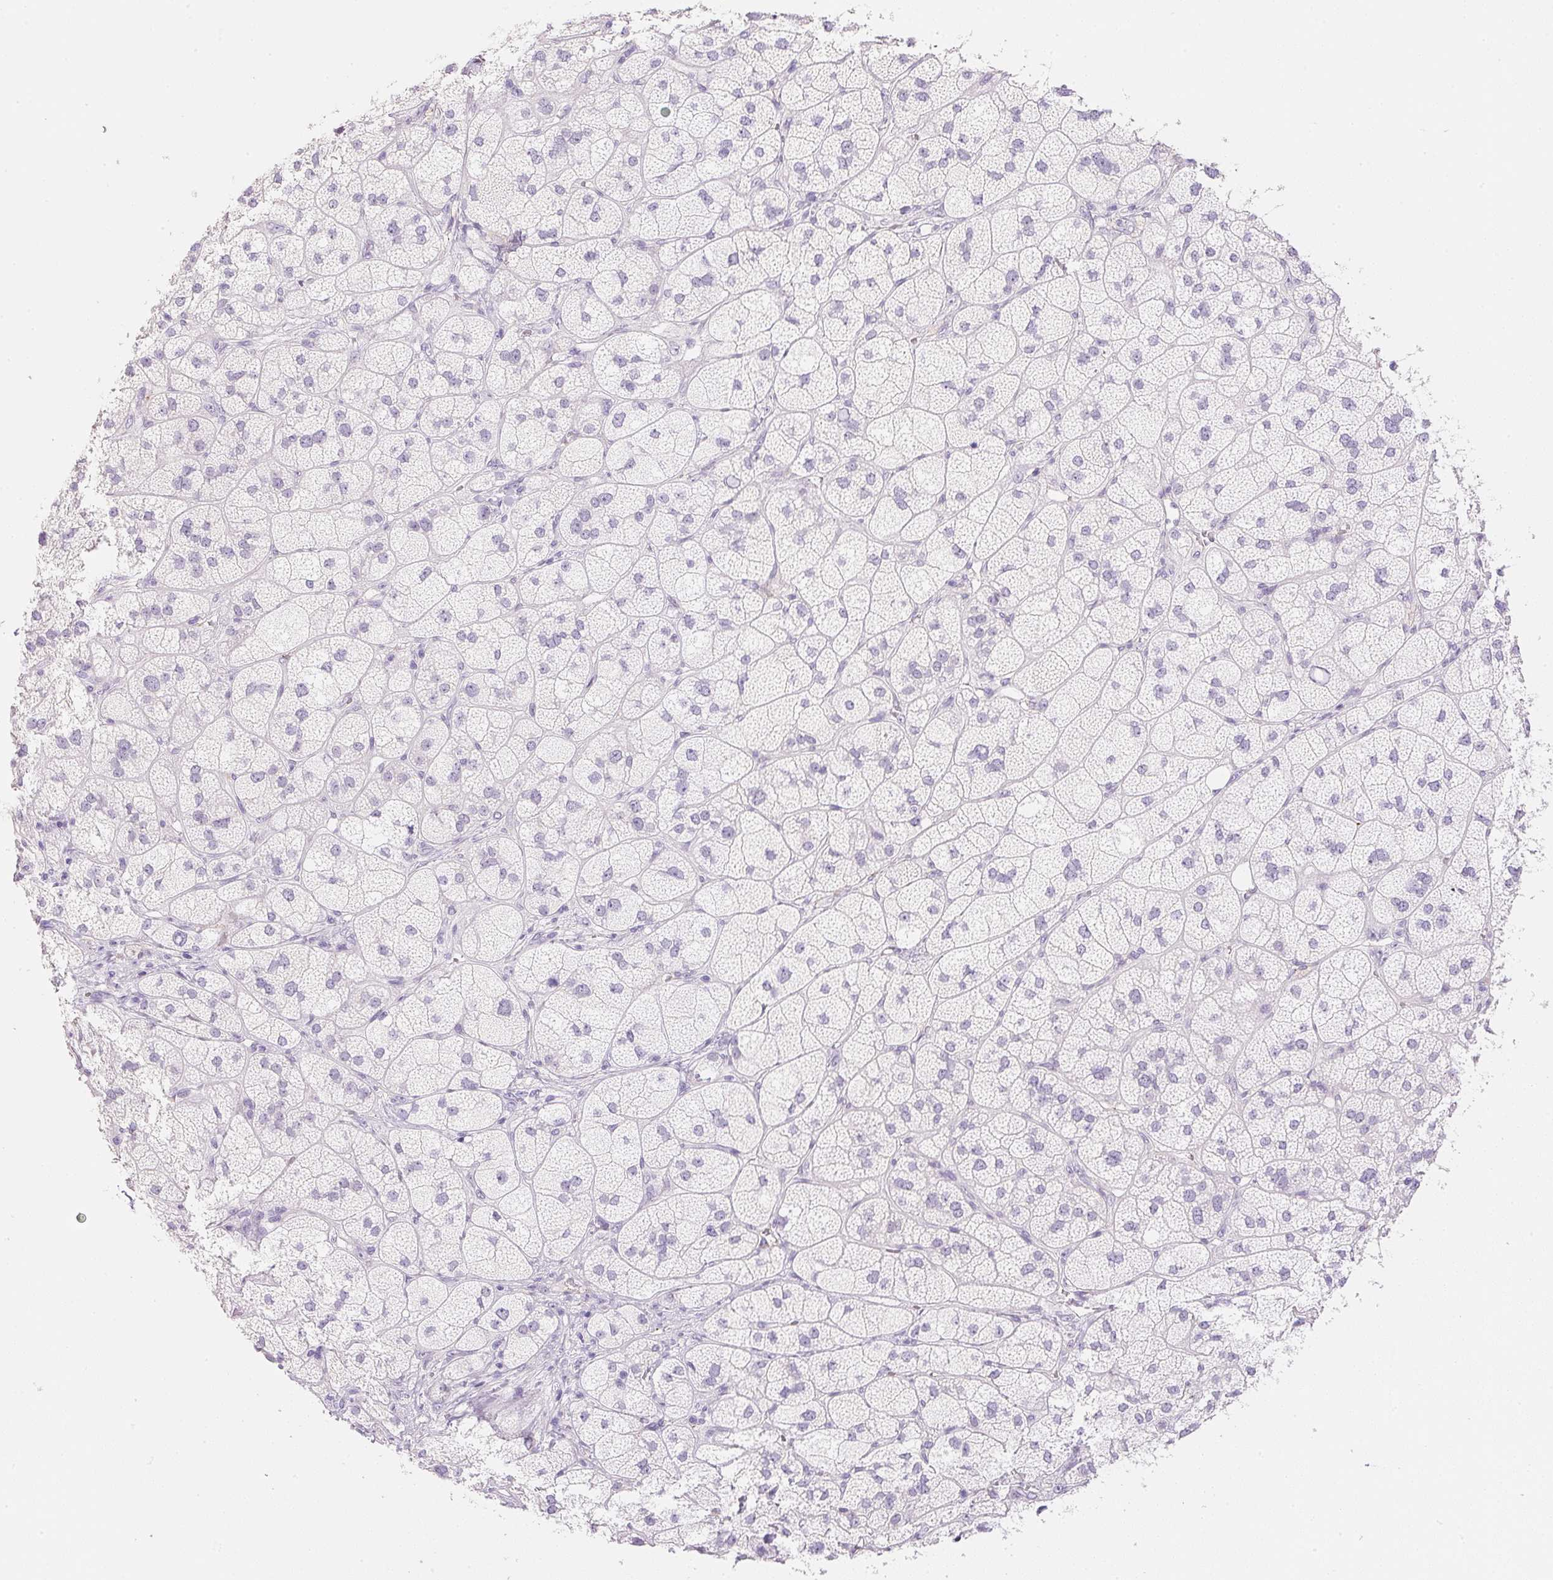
{"staining": {"intensity": "negative", "quantity": "none", "location": "none"}, "tissue": "adrenal gland", "cell_type": "Glandular cells", "image_type": "normal", "snomed": [{"axis": "morphology", "description": "Normal tissue, NOS"}, {"axis": "topography", "description": "Adrenal gland"}], "caption": "Immunohistochemical staining of benign human adrenal gland shows no significant expression in glandular cells. (Stains: DAB (3,3'-diaminobenzidine) immunohistochemistry (IHC) with hematoxylin counter stain, Microscopy: brightfield microscopy at high magnification).", "gene": "KCNE2", "patient": {"sex": "female", "age": 60}}